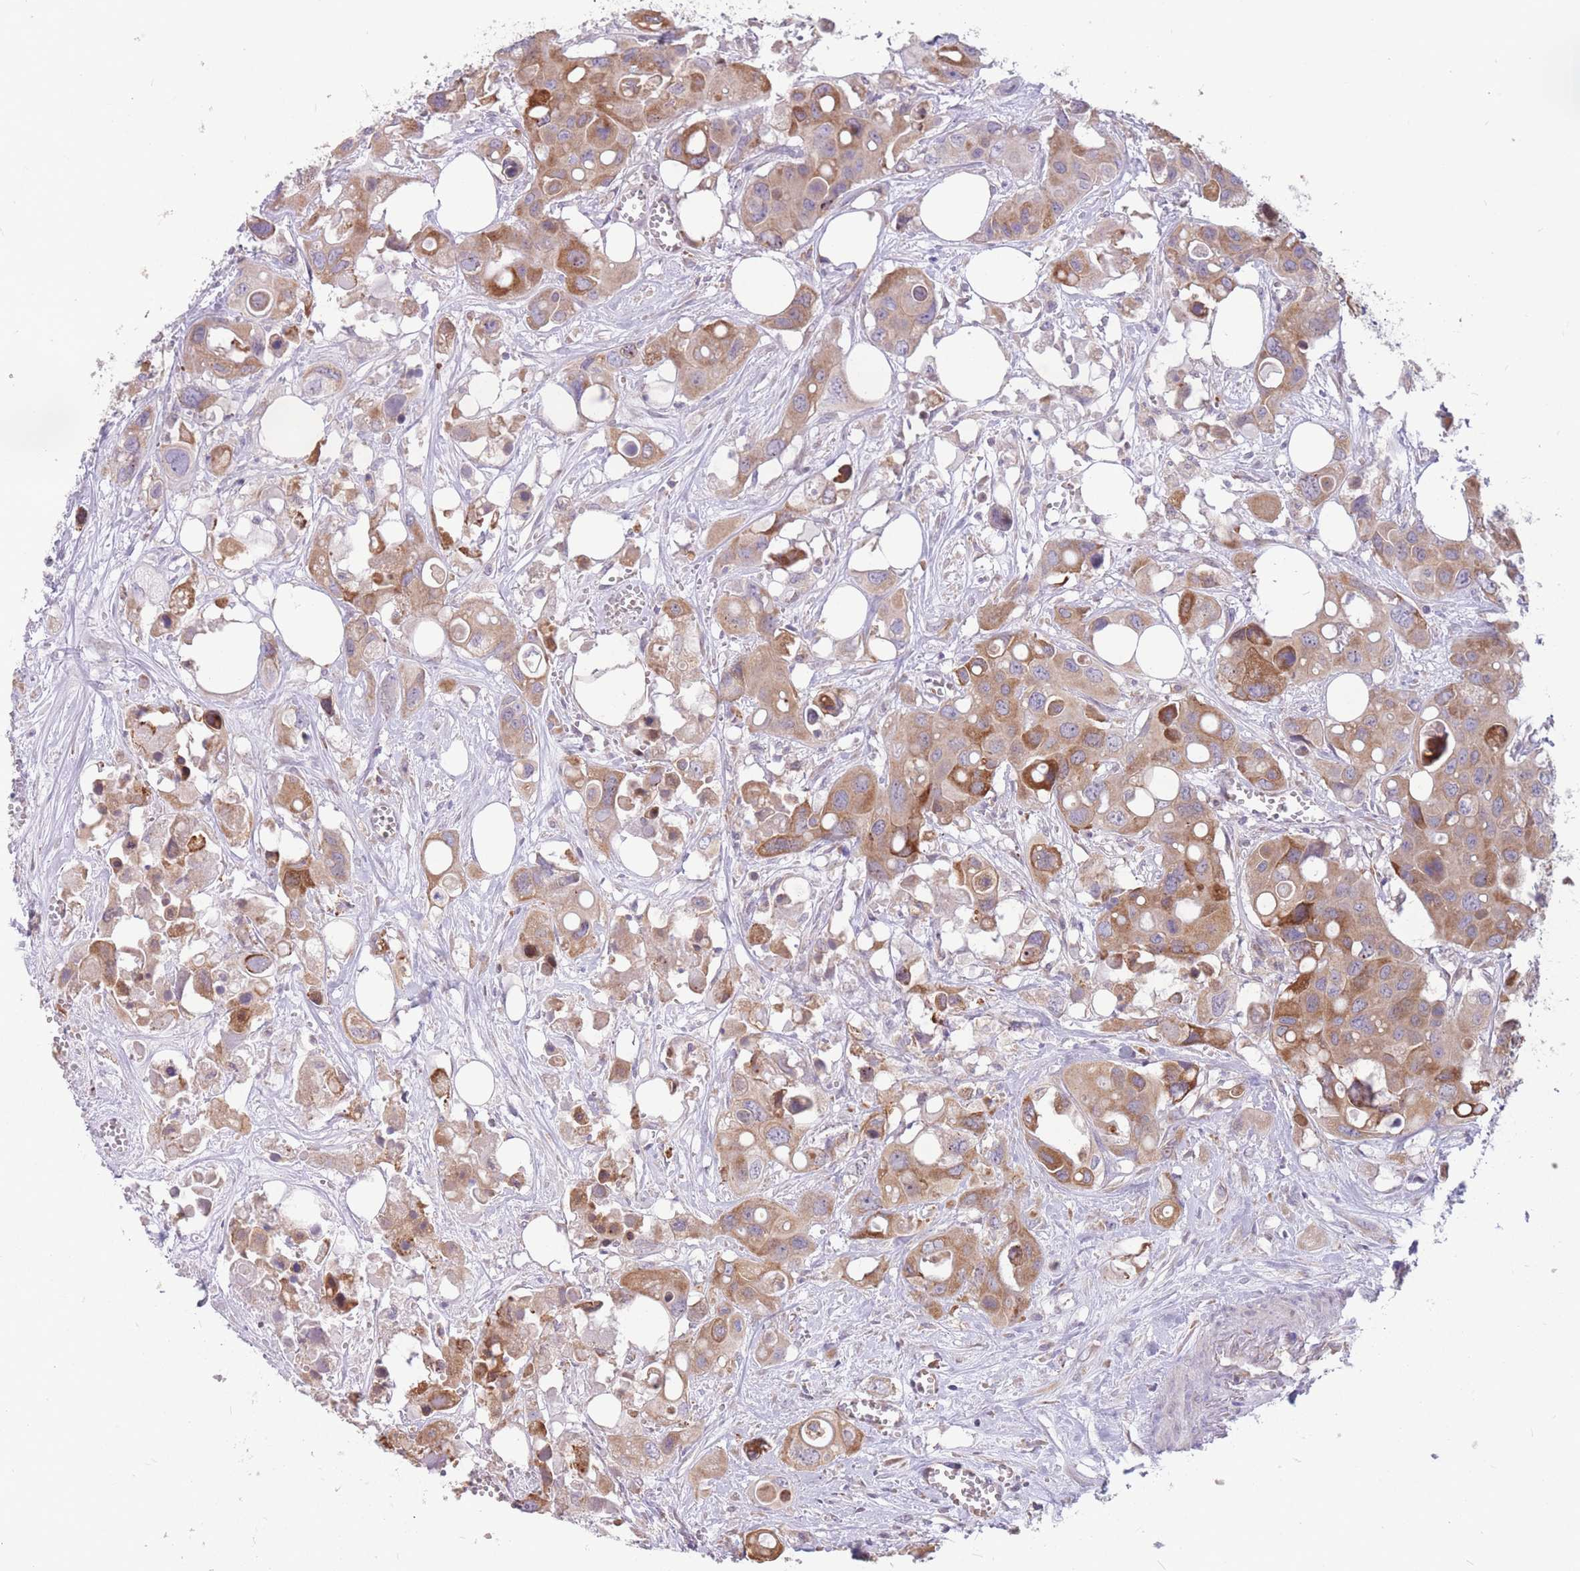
{"staining": {"intensity": "moderate", "quantity": ">75%", "location": "cytoplasmic/membranous"}, "tissue": "colorectal cancer", "cell_type": "Tumor cells", "image_type": "cancer", "snomed": [{"axis": "morphology", "description": "Adenocarcinoma, NOS"}, {"axis": "topography", "description": "Colon"}], "caption": "IHC photomicrograph of colorectal cancer (adenocarcinoma) stained for a protein (brown), which displays medium levels of moderate cytoplasmic/membranous expression in approximately >75% of tumor cells.", "gene": "TRAPPC5", "patient": {"sex": "male", "age": 77}}